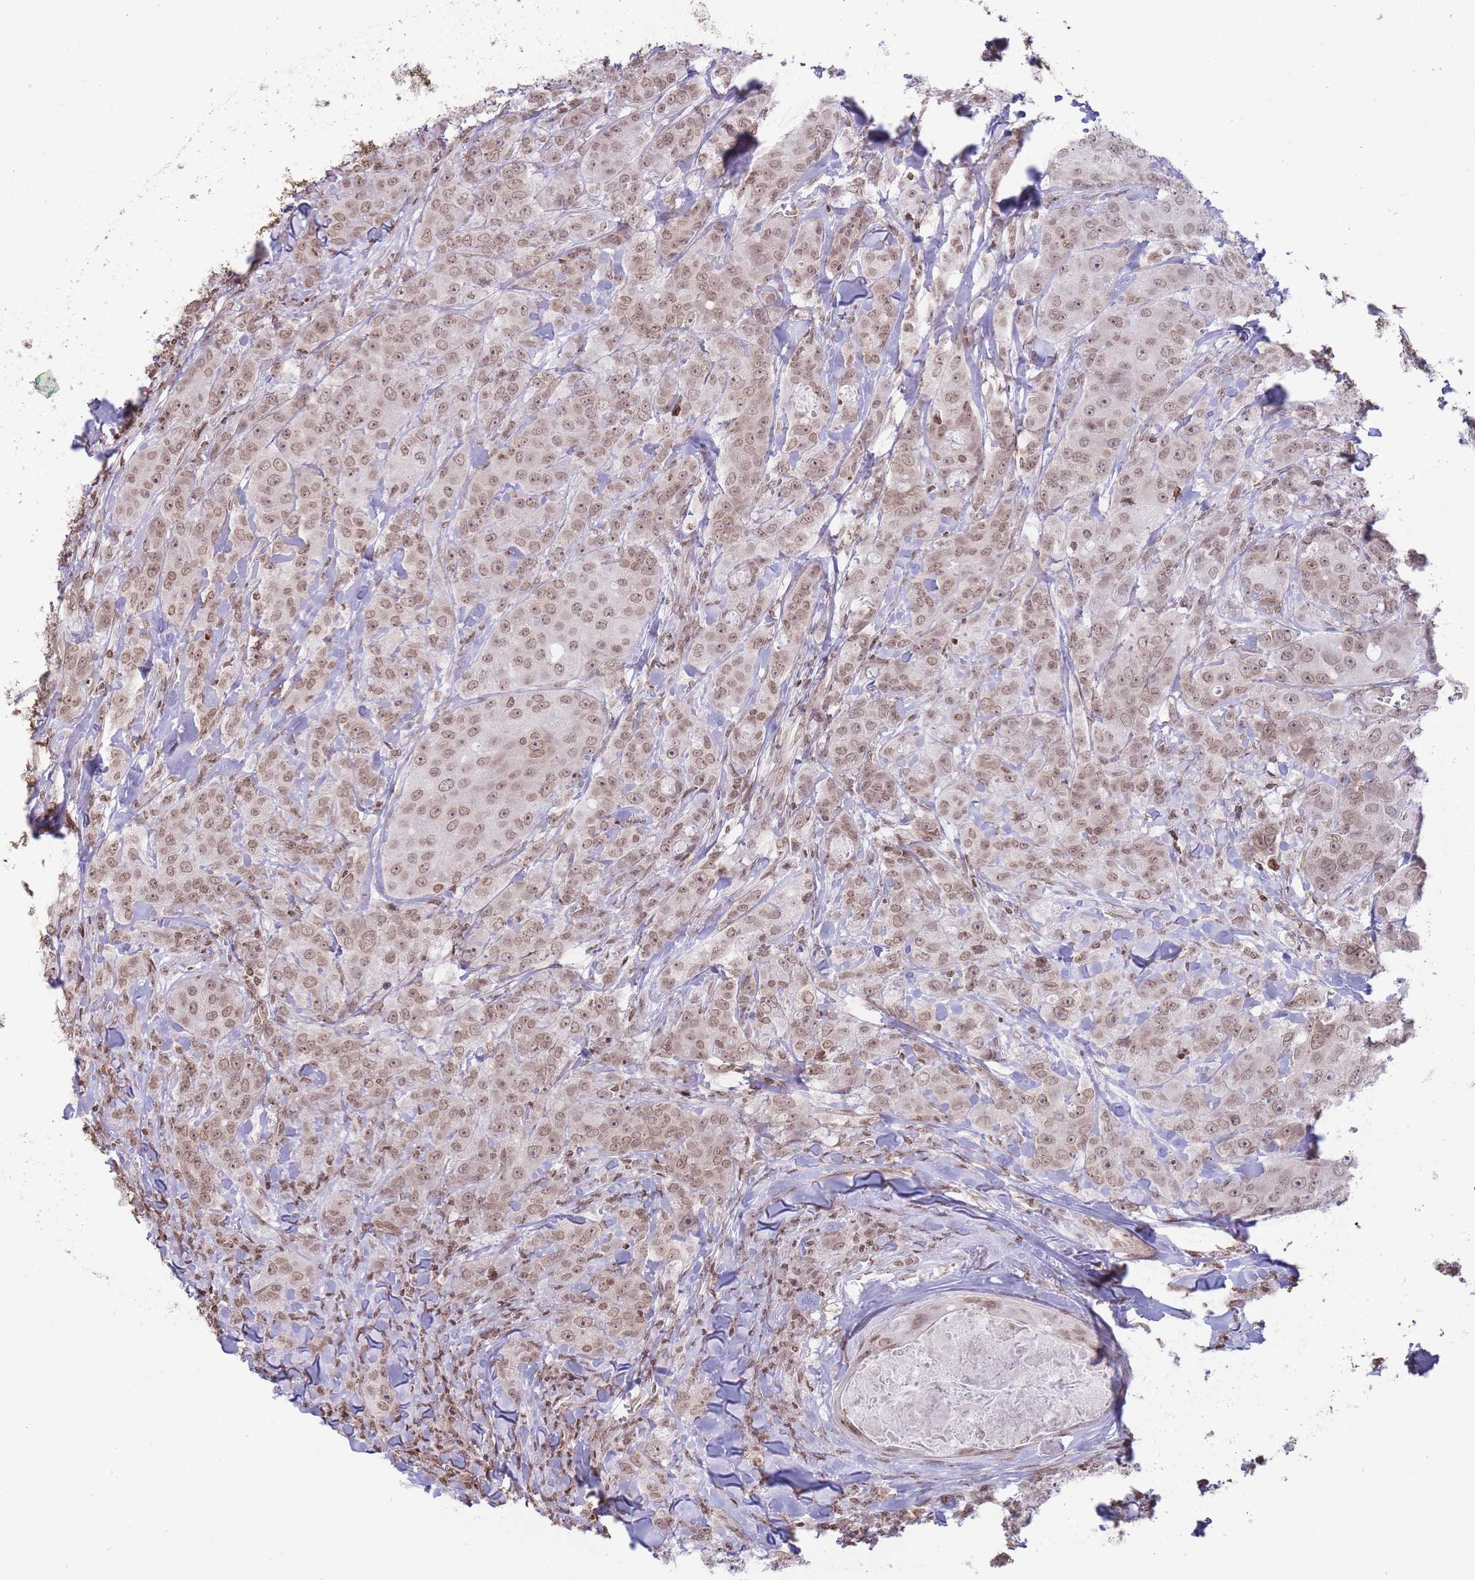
{"staining": {"intensity": "moderate", "quantity": ">75%", "location": "nuclear"}, "tissue": "breast cancer", "cell_type": "Tumor cells", "image_type": "cancer", "snomed": [{"axis": "morphology", "description": "Duct carcinoma"}, {"axis": "topography", "description": "Breast"}], "caption": "A histopathology image showing moderate nuclear expression in approximately >75% of tumor cells in breast cancer, as visualized by brown immunohistochemical staining.", "gene": "SHISAL1", "patient": {"sex": "female", "age": 43}}